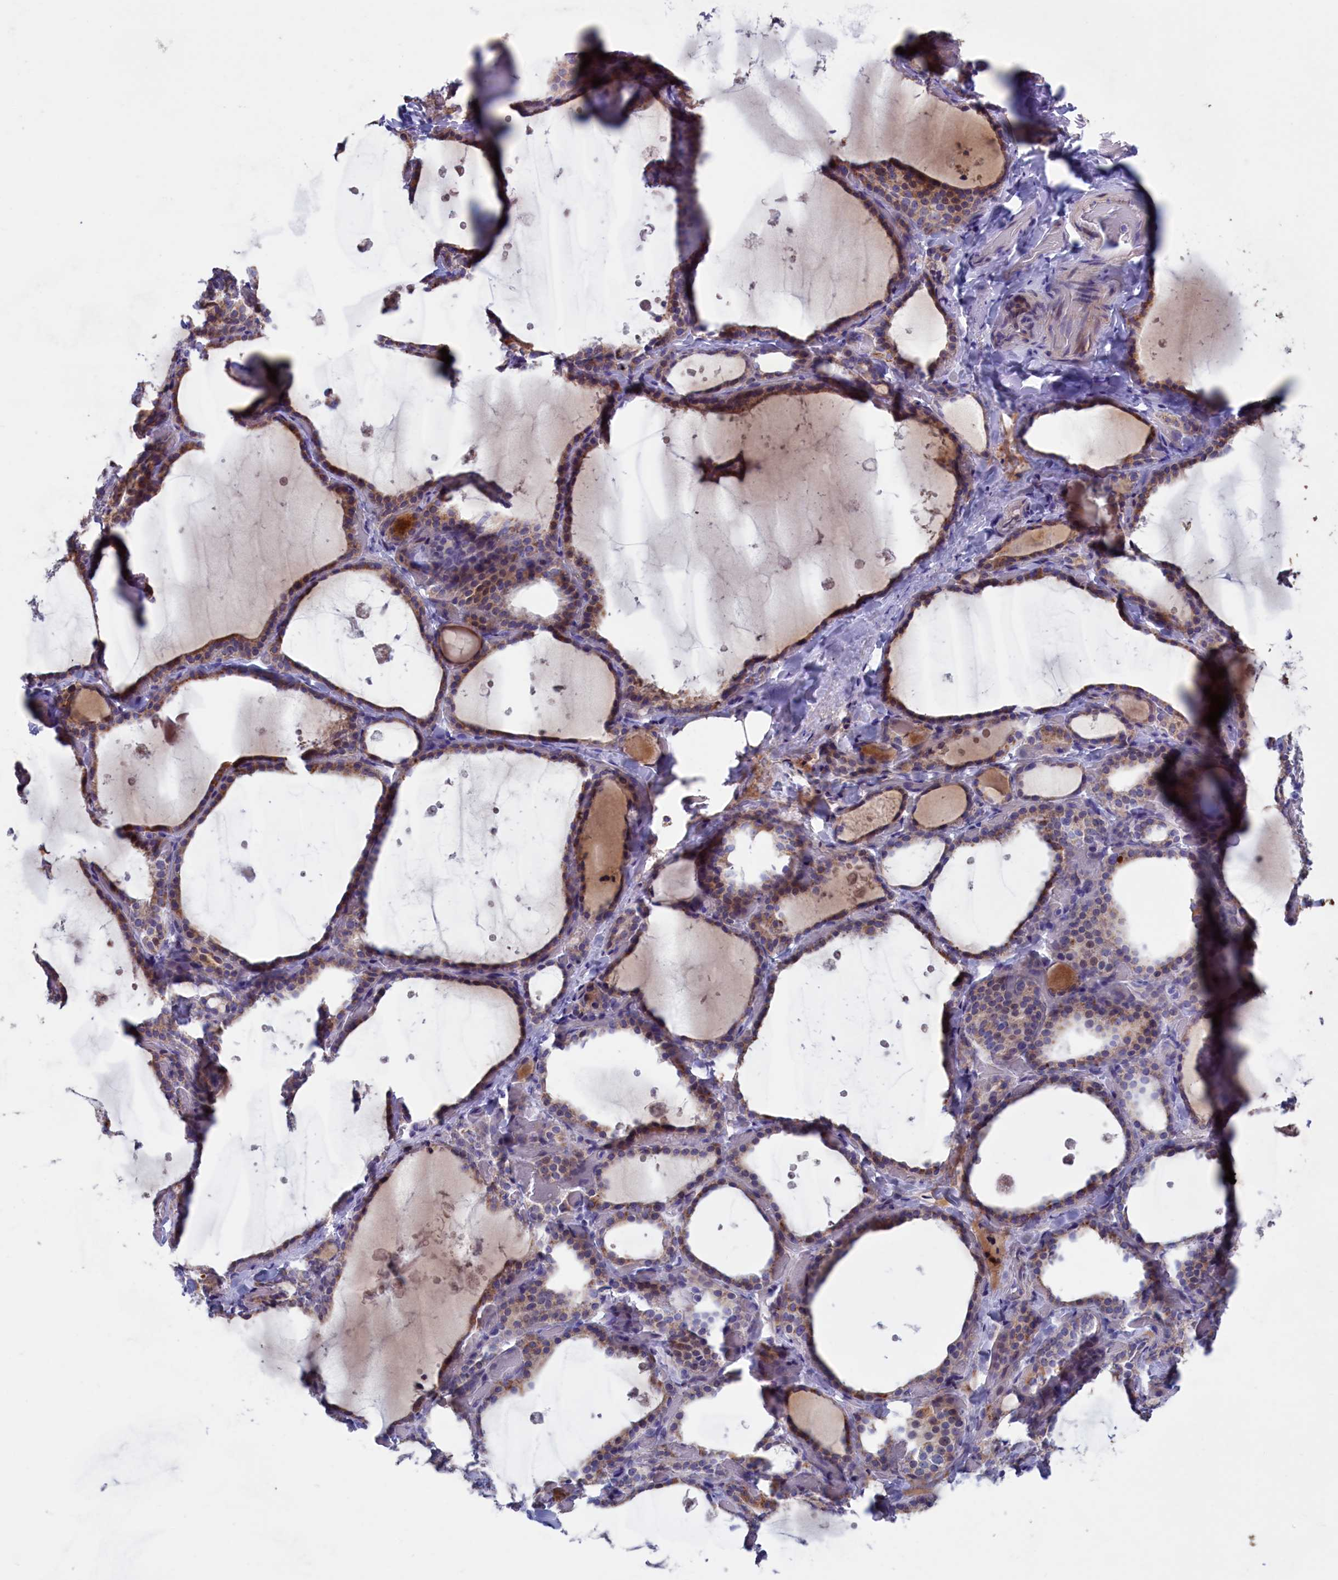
{"staining": {"intensity": "moderate", "quantity": "25%-75%", "location": "cytoplasmic/membranous"}, "tissue": "thyroid gland", "cell_type": "Glandular cells", "image_type": "normal", "snomed": [{"axis": "morphology", "description": "Normal tissue, NOS"}, {"axis": "topography", "description": "Thyroid gland"}], "caption": "Immunohistochemistry (IHC) staining of benign thyroid gland, which reveals medium levels of moderate cytoplasmic/membranous staining in about 25%-75% of glandular cells indicating moderate cytoplasmic/membranous protein staining. The staining was performed using DAB (brown) for protein detection and nuclei were counterstained in hematoxylin (blue).", "gene": "NIBAN3", "patient": {"sex": "female", "age": 44}}